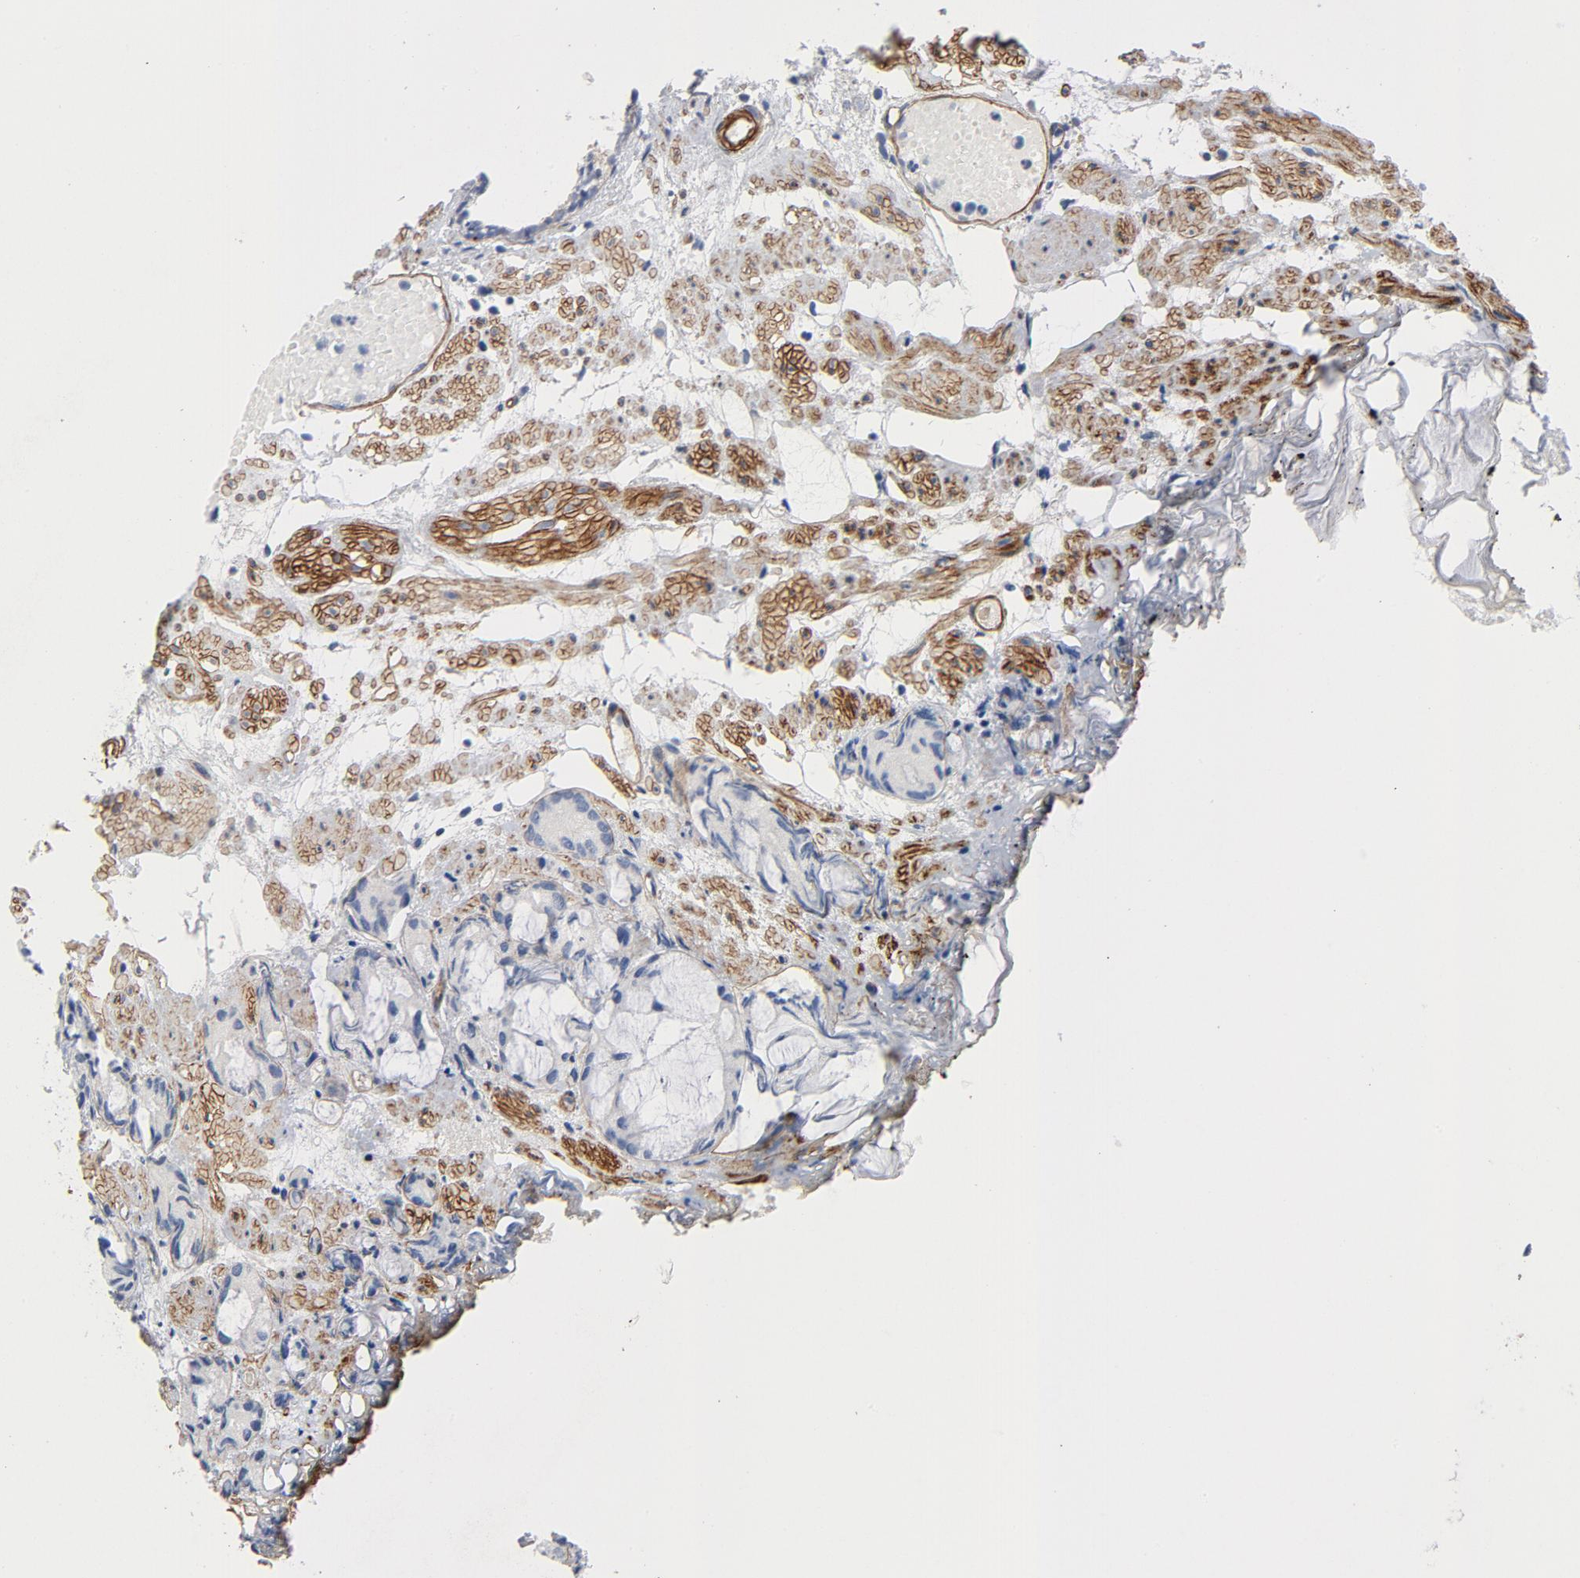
{"staining": {"intensity": "negative", "quantity": "none", "location": "none"}, "tissue": "prostate cancer", "cell_type": "Tumor cells", "image_type": "cancer", "snomed": [{"axis": "morphology", "description": "Adenocarcinoma, High grade"}, {"axis": "topography", "description": "Prostate"}], "caption": "Human prostate cancer (high-grade adenocarcinoma) stained for a protein using immunohistochemistry (IHC) displays no expression in tumor cells.", "gene": "LAMC1", "patient": {"sex": "male", "age": 85}}